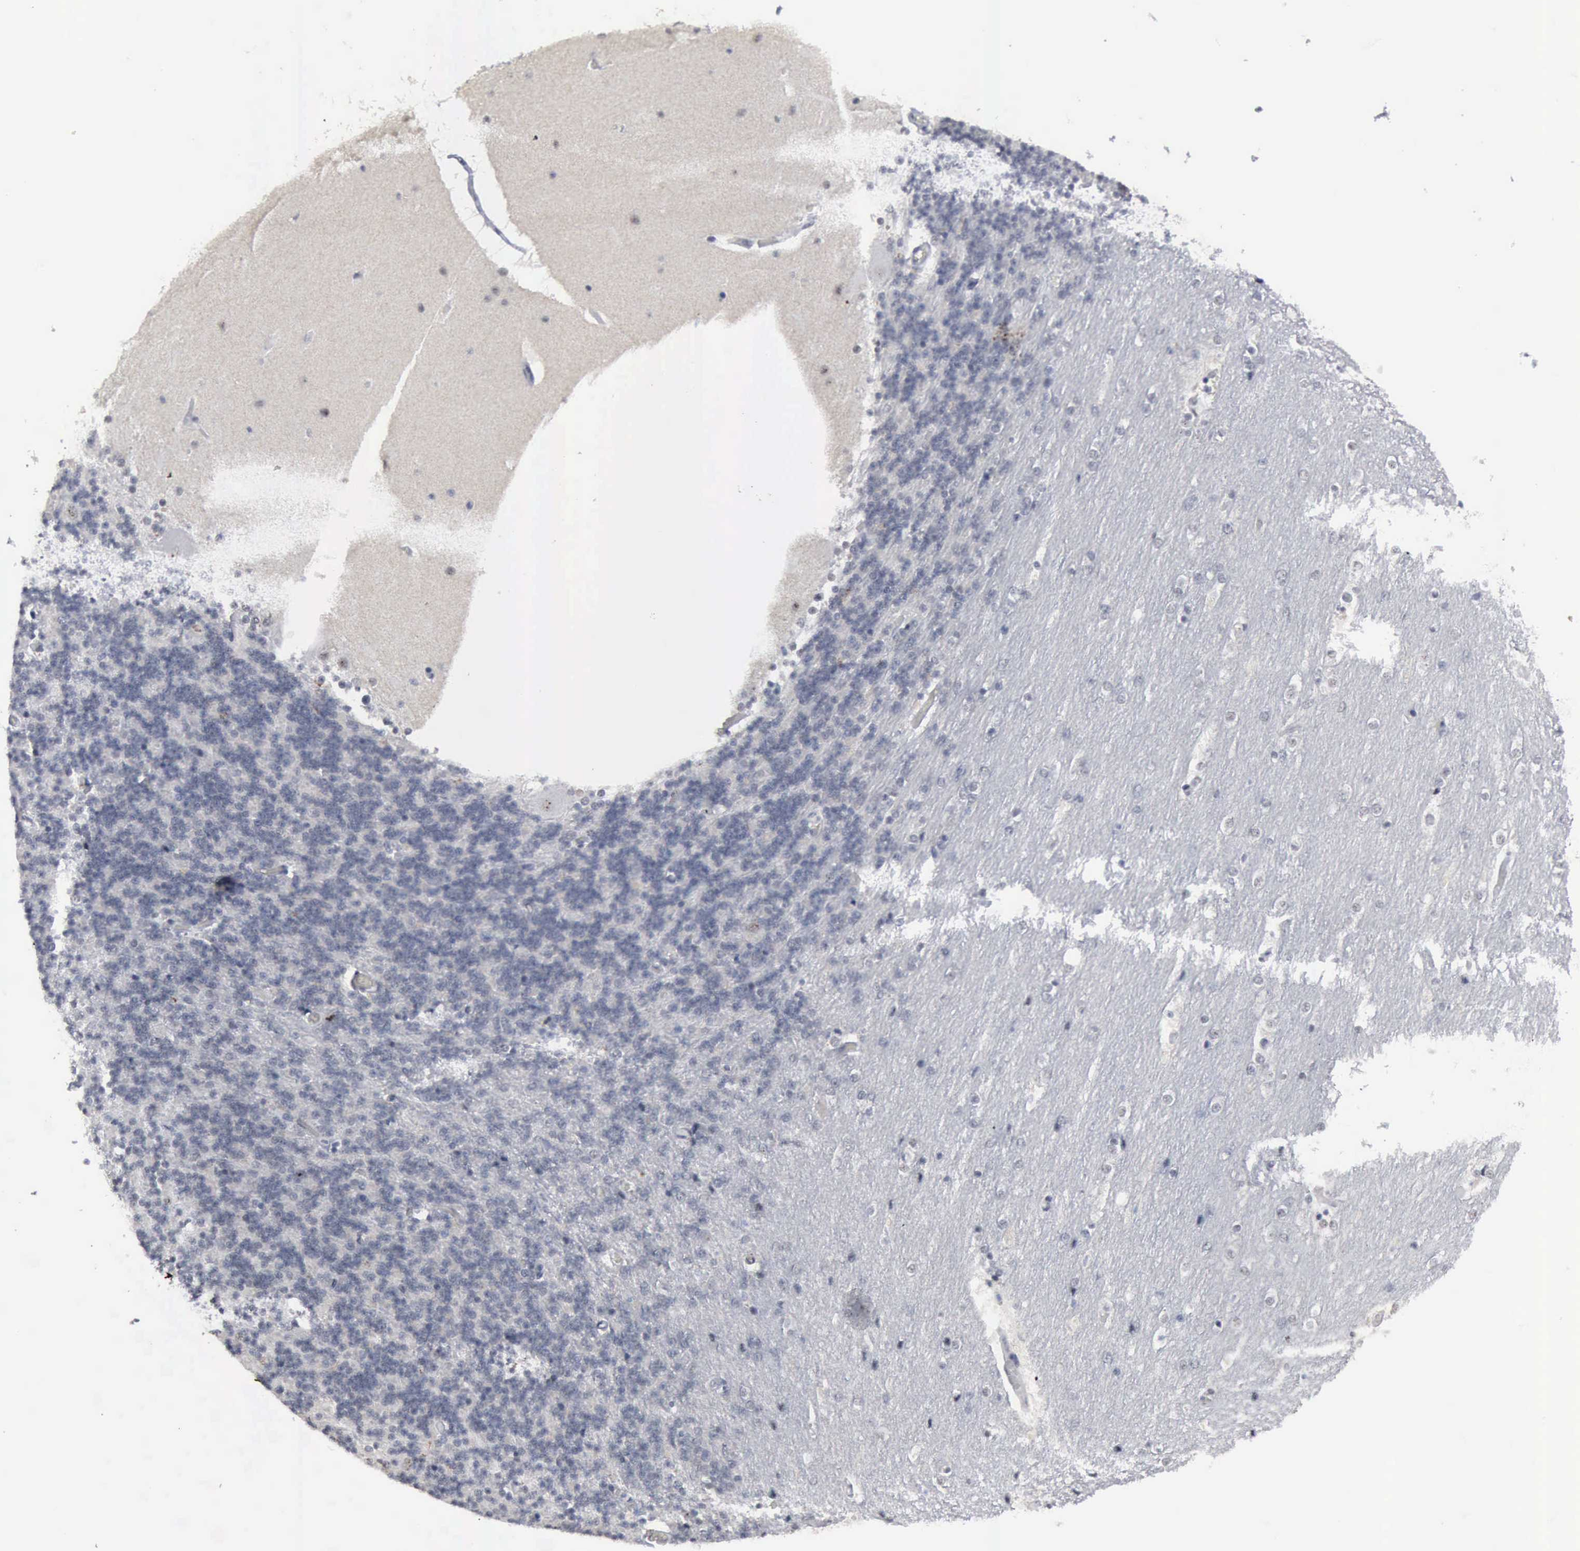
{"staining": {"intensity": "negative", "quantity": "none", "location": "none"}, "tissue": "cerebellum", "cell_type": "Cells in granular layer", "image_type": "normal", "snomed": [{"axis": "morphology", "description": "Normal tissue, NOS"}, {"axis": "topography", "description": "Cerebellum"}], "caption": "IHC histopathology image of unremarkable cerebellum: cerebellum stained with DAB exhibits no significant protein staining in cells in granular layer.", "gene": "BRD1", "patient": {"sex": "female", "age": 54}}